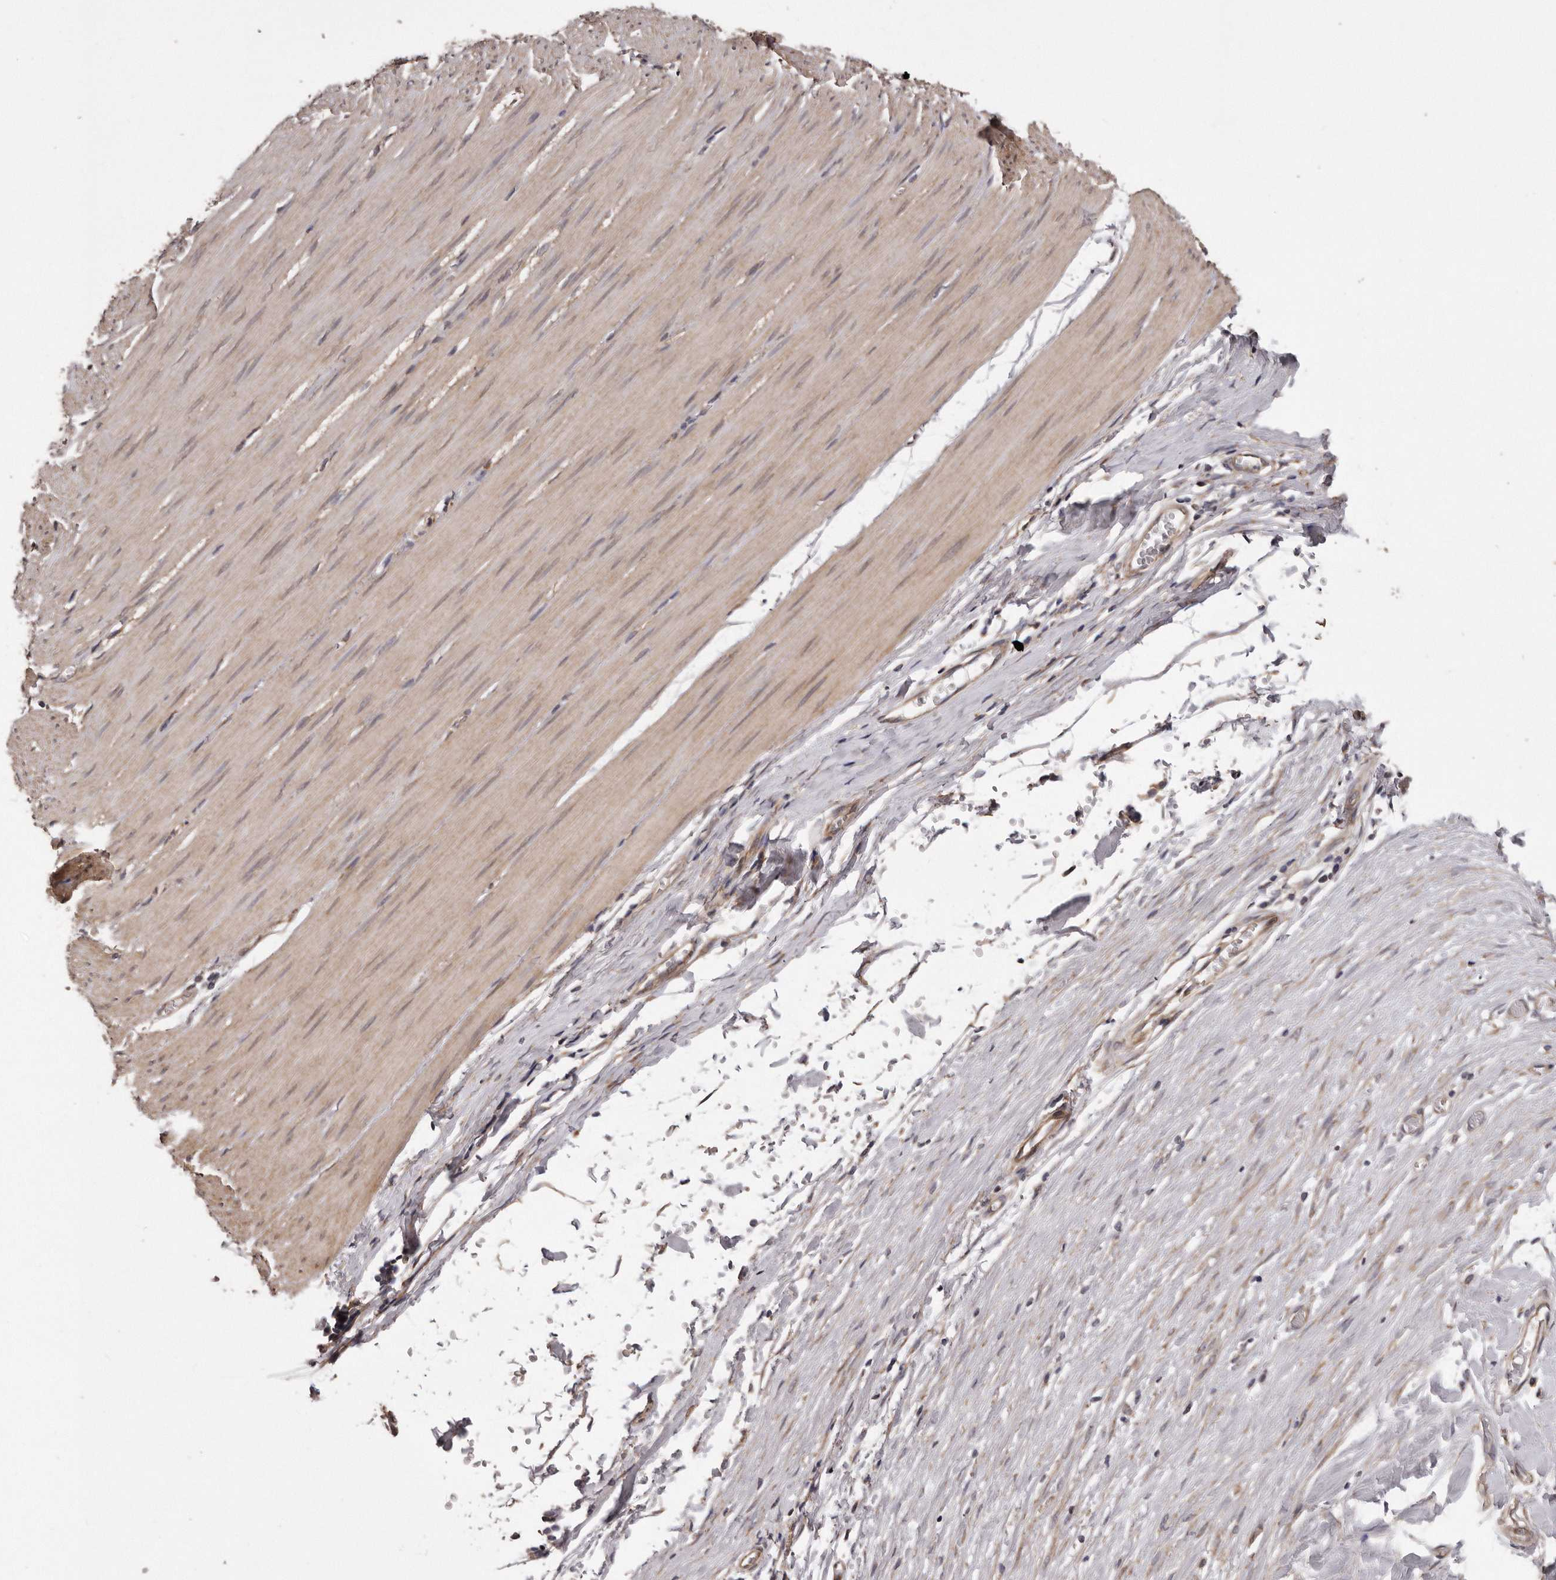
{"staining": {"intensity": "moderate", "quantity": ">75%", "location": "cytoplasmic/membranous,nuclear"}, "tissue": "smooth muscle", "cell_type": "Smooth muscle cells", "image_type": "normal", "snomed": [{"axis": "morphology", "description": "Normal tissue, NOS"}, {"axis": "morphology", "description": "Adenocarcinoma, NOS"}, {"axis": "topography", "description": "Colon"}, {"axis": "topography", "description": "Peripheral nerve tissue"}], "caption": "The photomicrograph shows immunohistochemical staining of unremarkable smooth muscle. There is moderate cytoplasmic/membranous,nuclear staining is seen in approximately >75% of smooth muscle cells. The protein is shown in brown color, while the nuclei are stained blue.", "gene": "ARMCX1", "patient": {"sex": "male", "age": 14}}